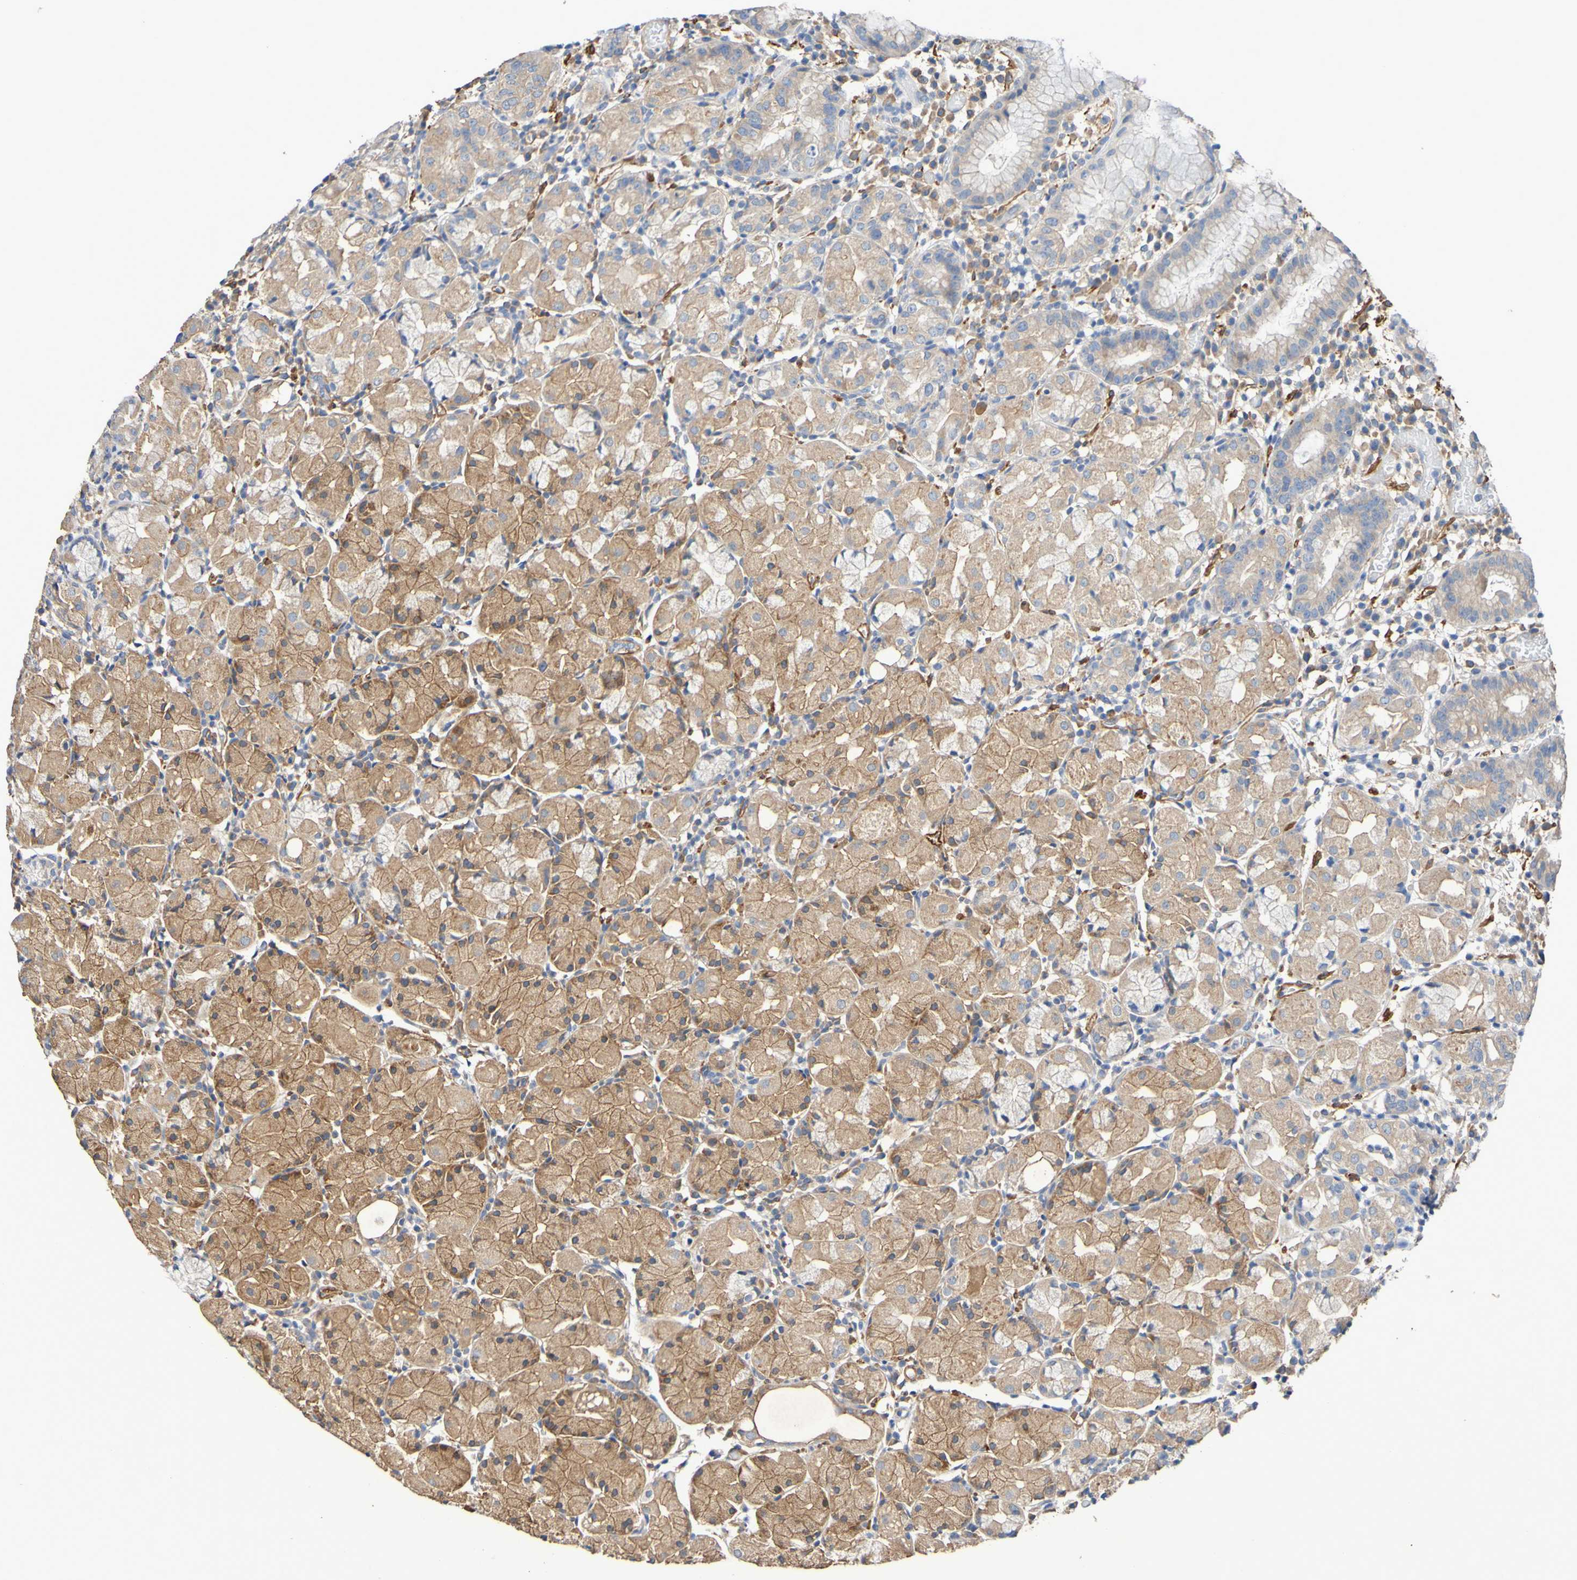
{"staining": {"intensity": "moderate", "quantity": "25%-75%", "location": "cytoplasmic/membranous"}, "tissue": "stomach", "cell_type": "Glandular cells", "image_type": "normal", "snomed": [{"axis": "morphology", "description": "Normal tissue, NOS"}, {"axis": "topography", "description": "Stomach"}, {"axis": "topography", "description": "Stomach, lower"}], "caption": "Stomach stained with immunohistochemistry (IHC) shows moderate cytoplasmic/membranous positivity in about 25%-75% of glandular cells.", "gene": "SRPRB", "patient": {"sex": "female", "age": 75}}